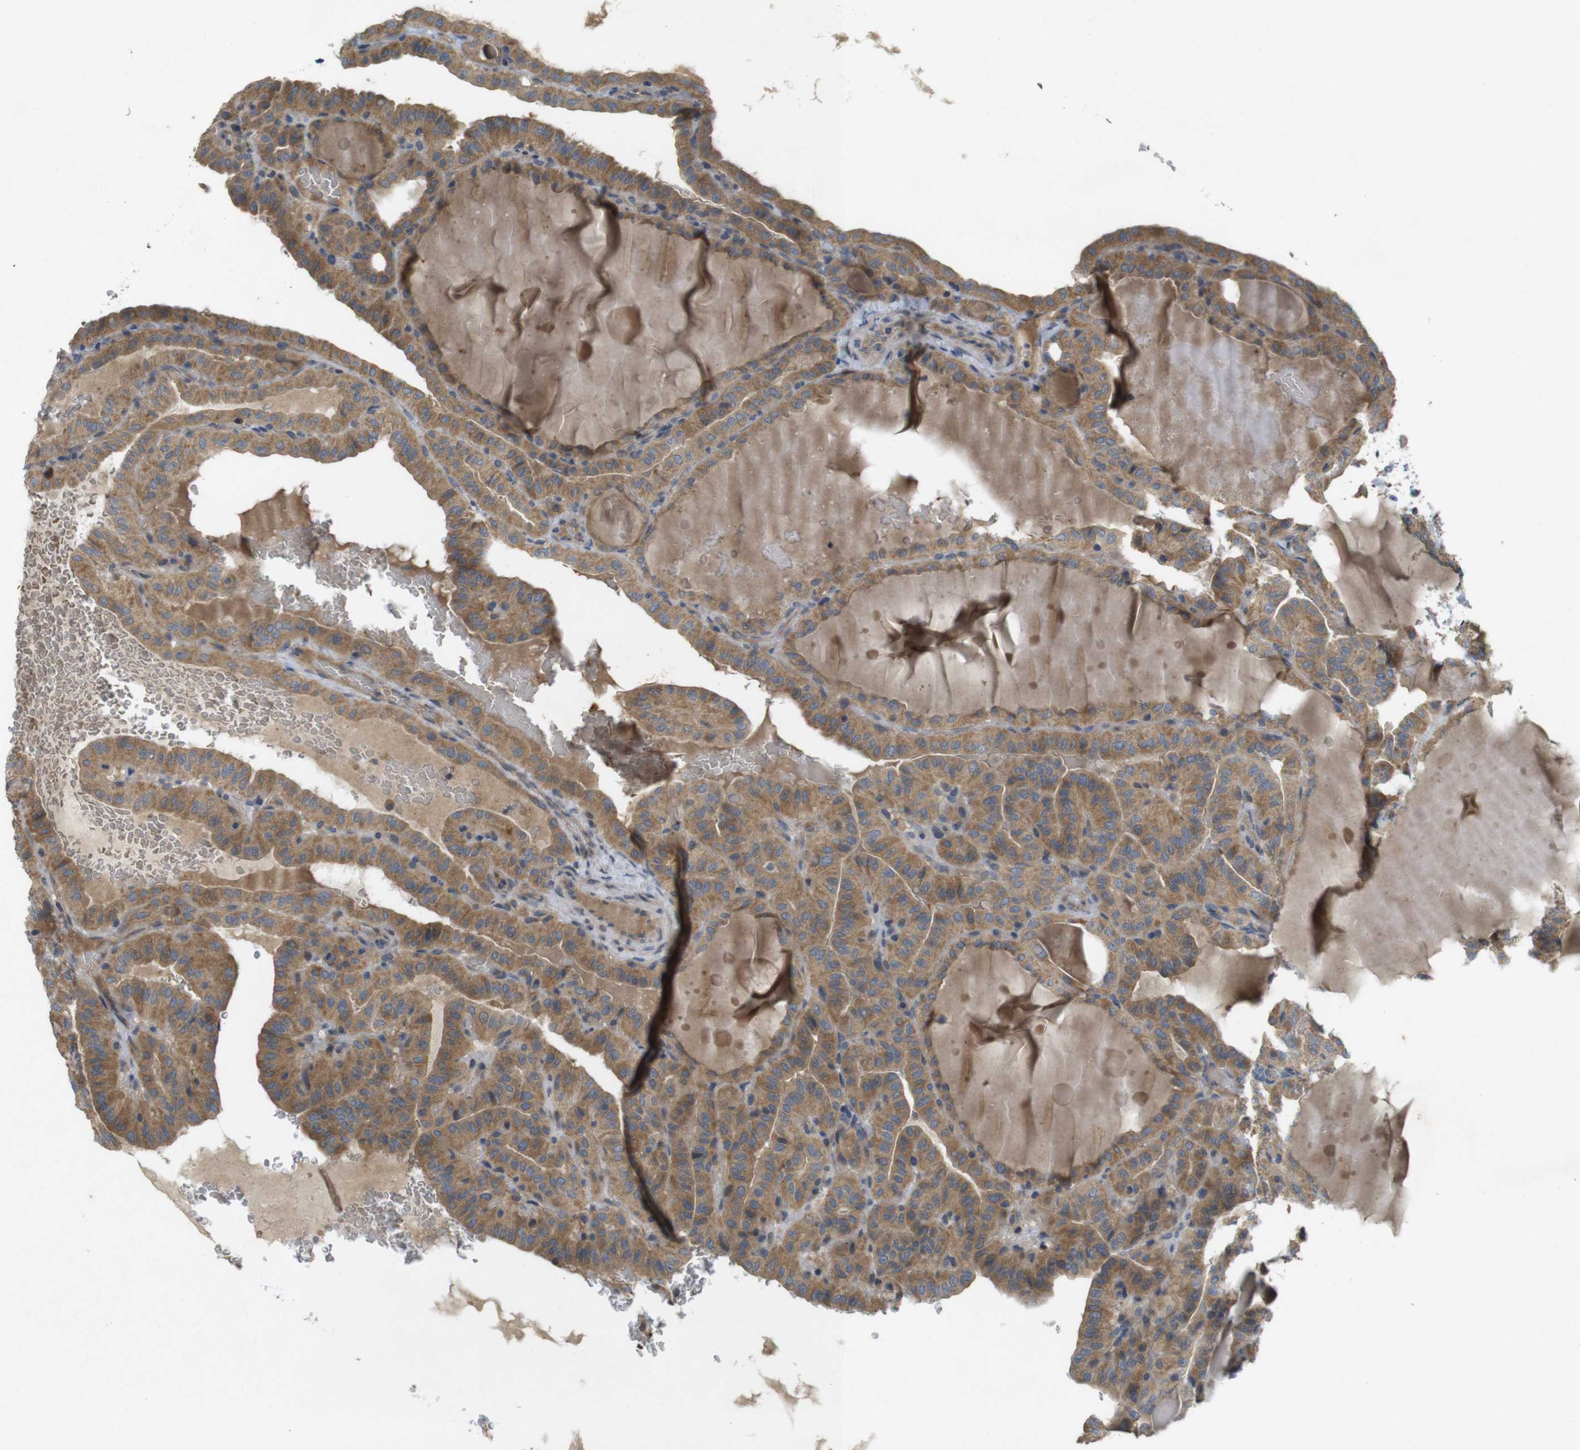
{"staining": {"intensity": "moderate", "quantity": ">75%", "location": "cytoplasmic/membranous"}, "tissue": "thyroid cancer", "cell_type": "Tumor cells", "image_type": "cancer", "snomed": [{"axis": "morphology", "description": "Papillary adenocarcinoma, NOS"}, {"axis": "topography", "description": "Thyroid gland"}], "caption": "This micrograph shows thyroid cancer stained with immunohistochemistry to label a protein in brown. The cytoplasmic/membranous of tumor cells show moderate positivity for the protein. Nuclei are counter-stained blue.", "gene": "CLTC", "patient": {"sex": "male", "age": 77}}